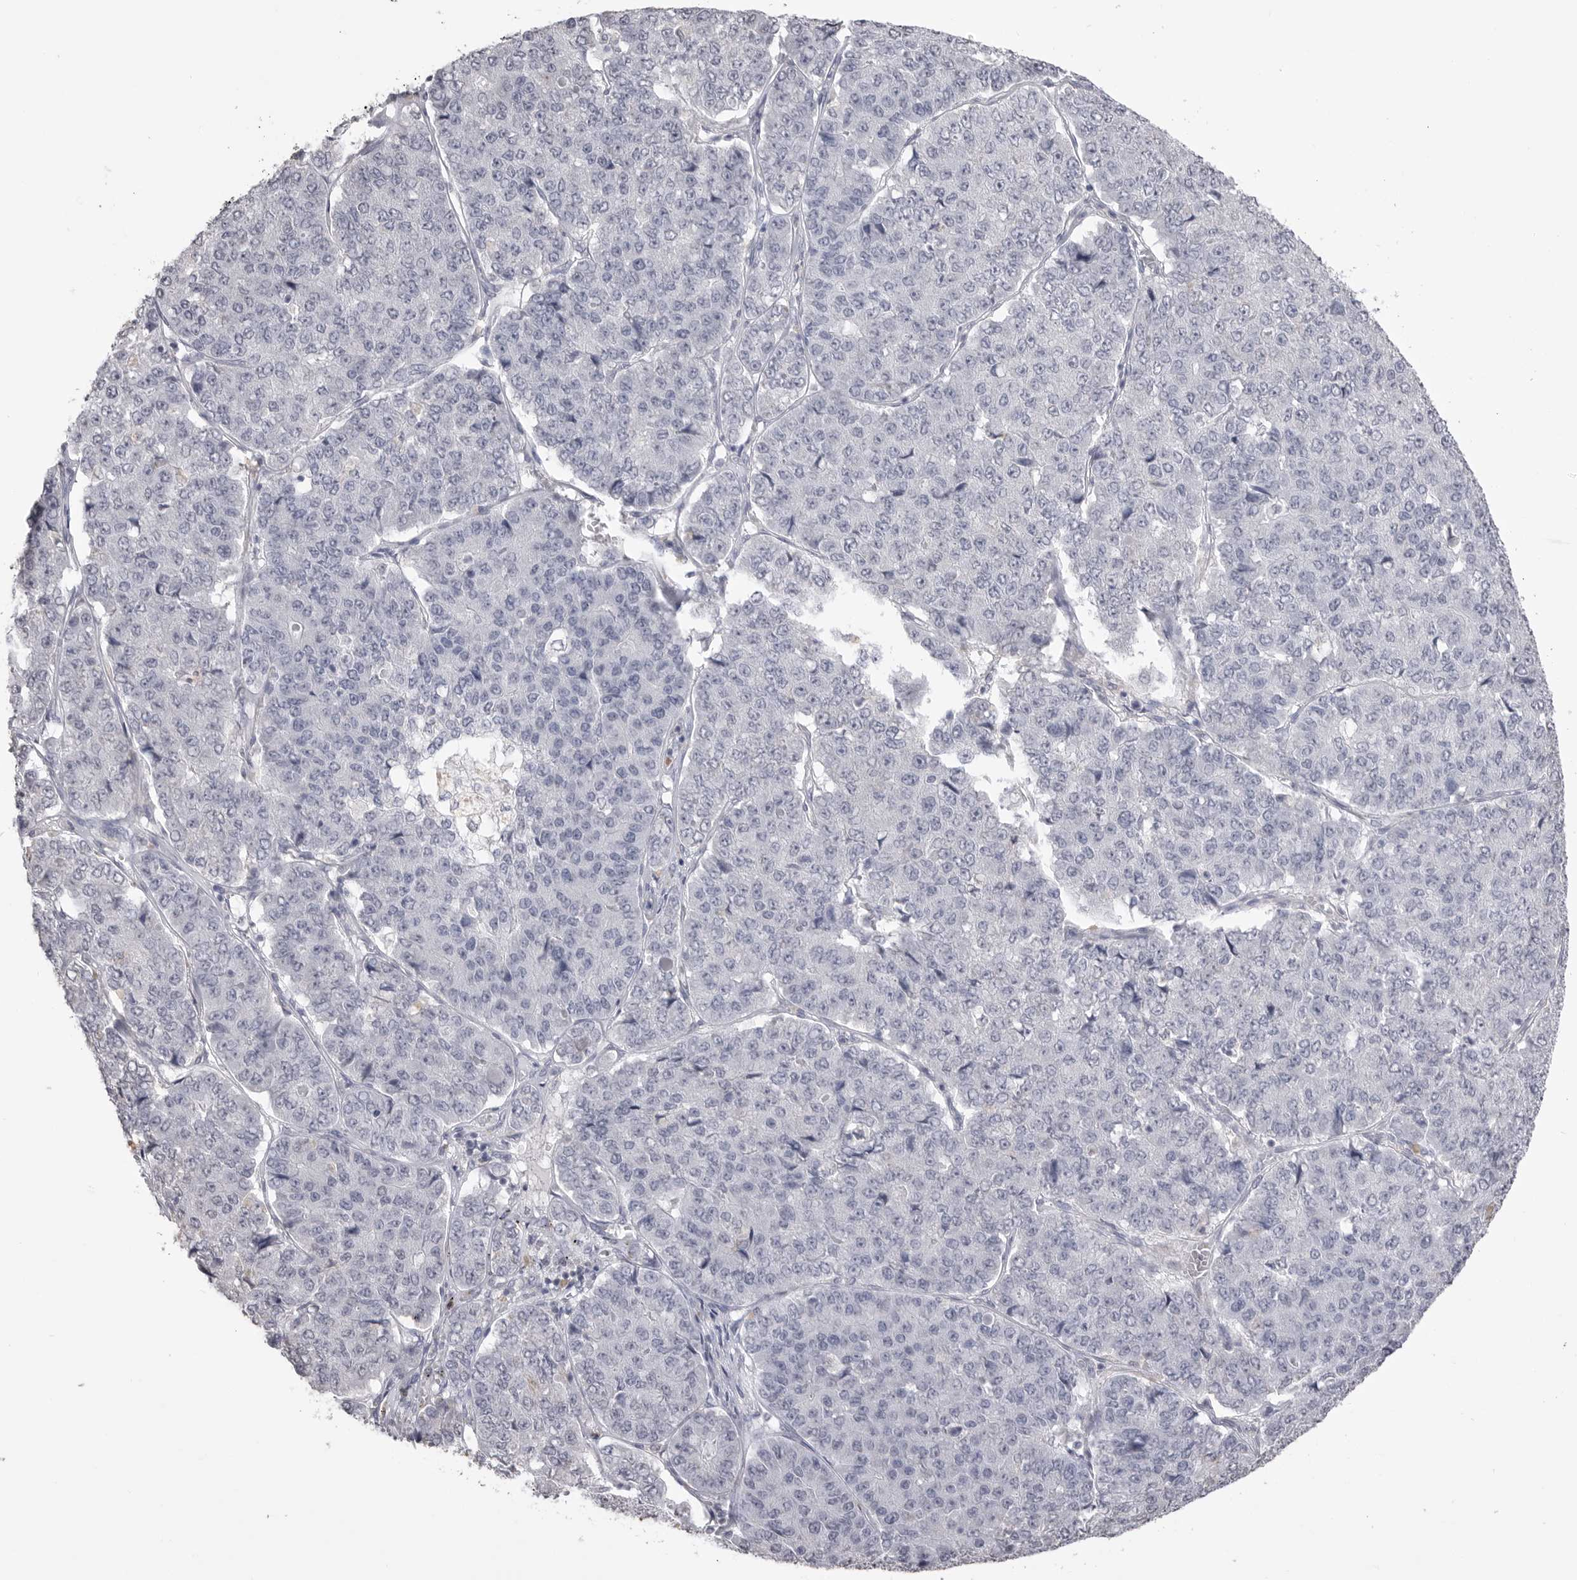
{"staining": {"intensity": "negative", "quantity": "none", "location": "none"}, "tissue": "pancreatic cancer", "cell_type": "Tumor cells", "image_type": "cancer", "snomed": [{"axis": "morphology", "description": "Adenocarcinoma, NOS"}, {"axis": "topography", "description": "Pancreas"}], "caption": "DAB (3,3'-diaminobenzidine) immunohistochemical staining of pancreatic cancer (adenocarcinoma) displays no significant staining in tumor cells.", "gene": "ICAM5", "patient": {"sex": "male", "age": 50}}